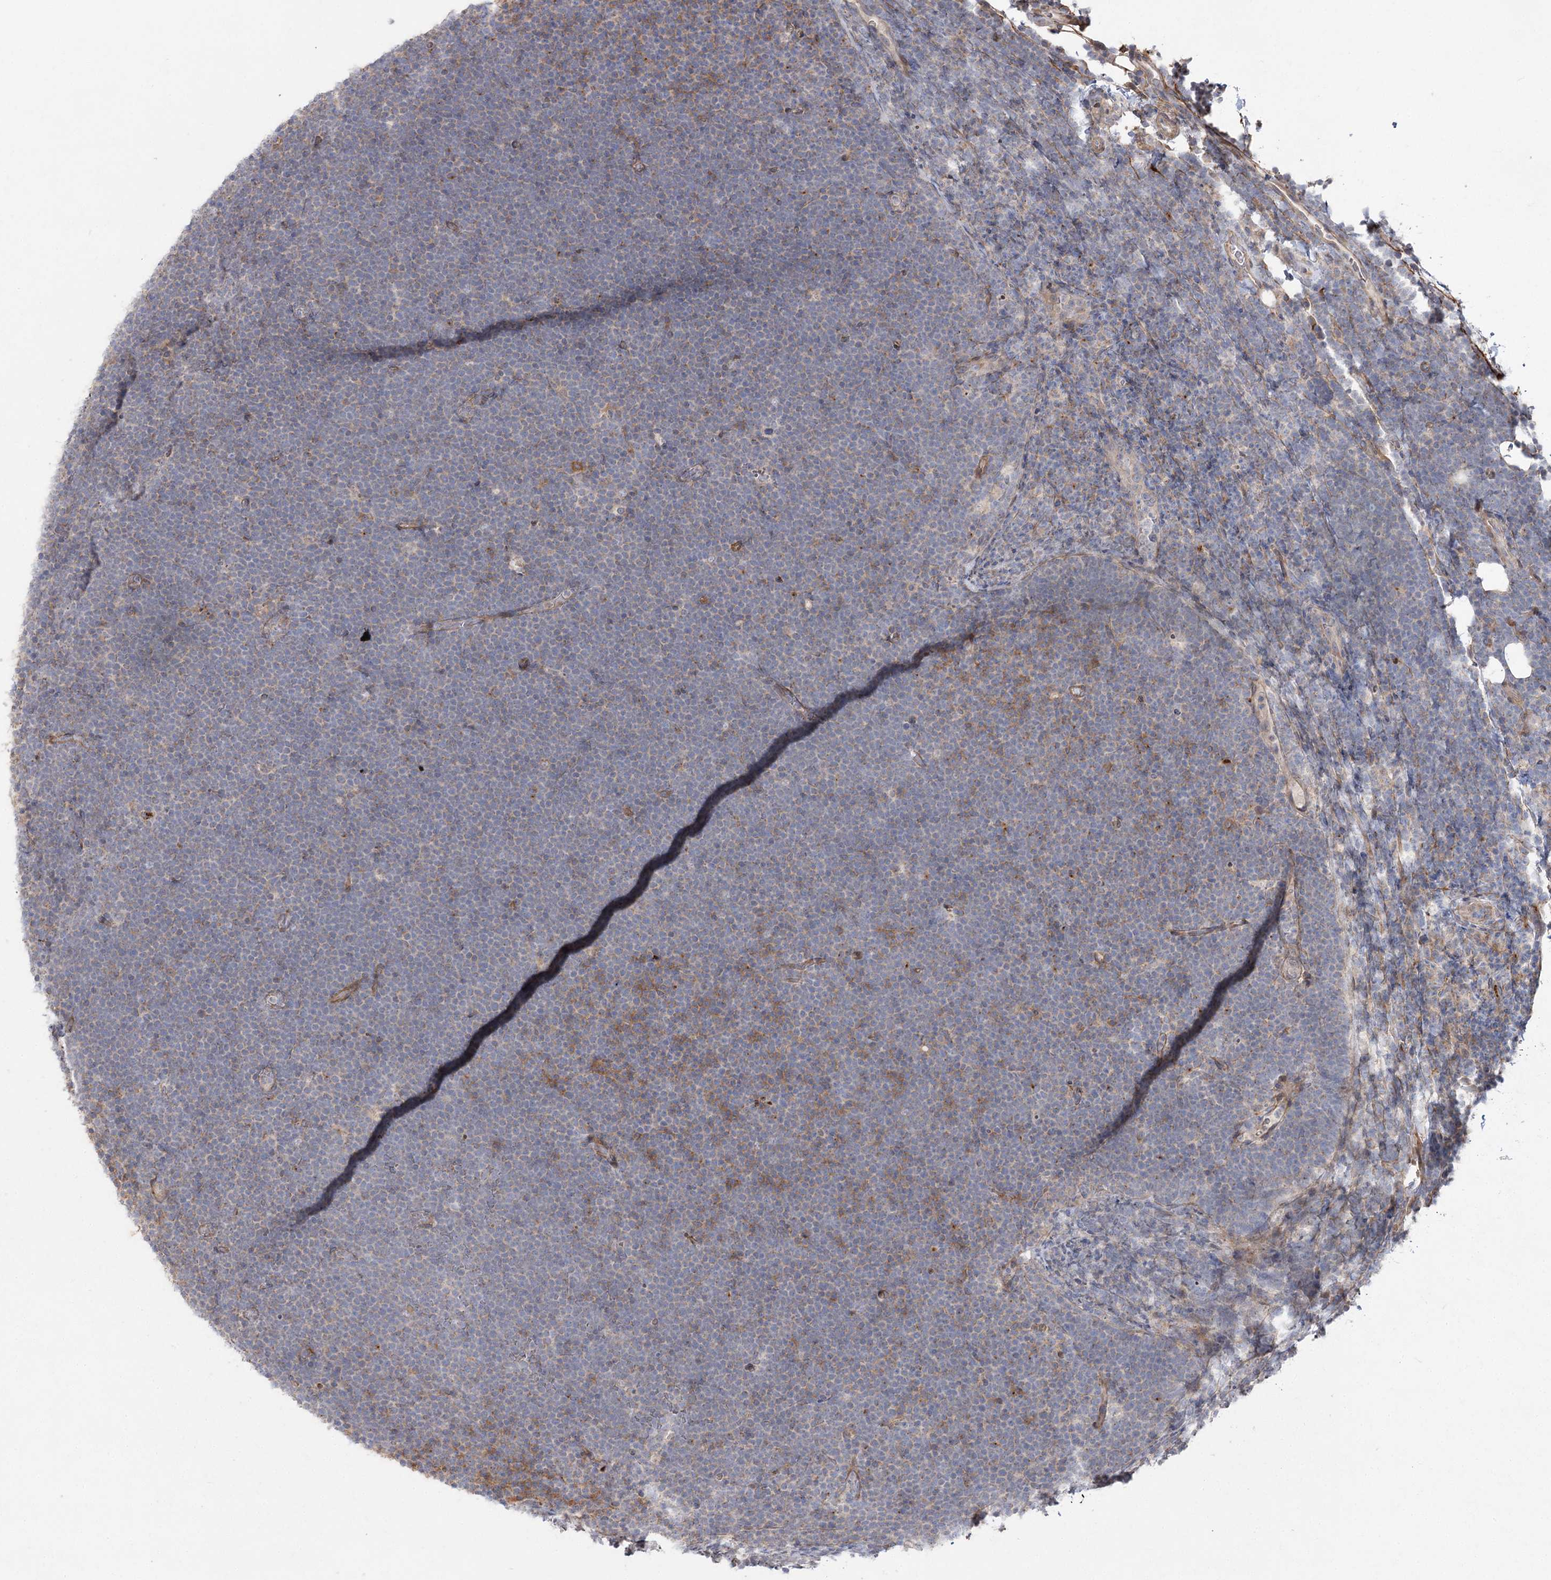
{"staining": {"intensity": "negative", "quantity": "none", "location": "none"}, "tissue": "lymphoma", "cell_type": "Tumor cells", "image_type": "cancer", "snomed": [{"axis": "morphology", "description": "Malignant lymphoma, non-Hodgkin's type, High grade"}, {"axis": "topography", "description": "Lymph node"}], "caption": "IHC micrograph of neoplastic tissue: high-grade malignant lymphoma, non-Hodgkin's type stained with DAB reveals no significant protein staining in tumor cells.", "gene": "SH3BP5L", "patient": {"sex": "male", "age": 13}}